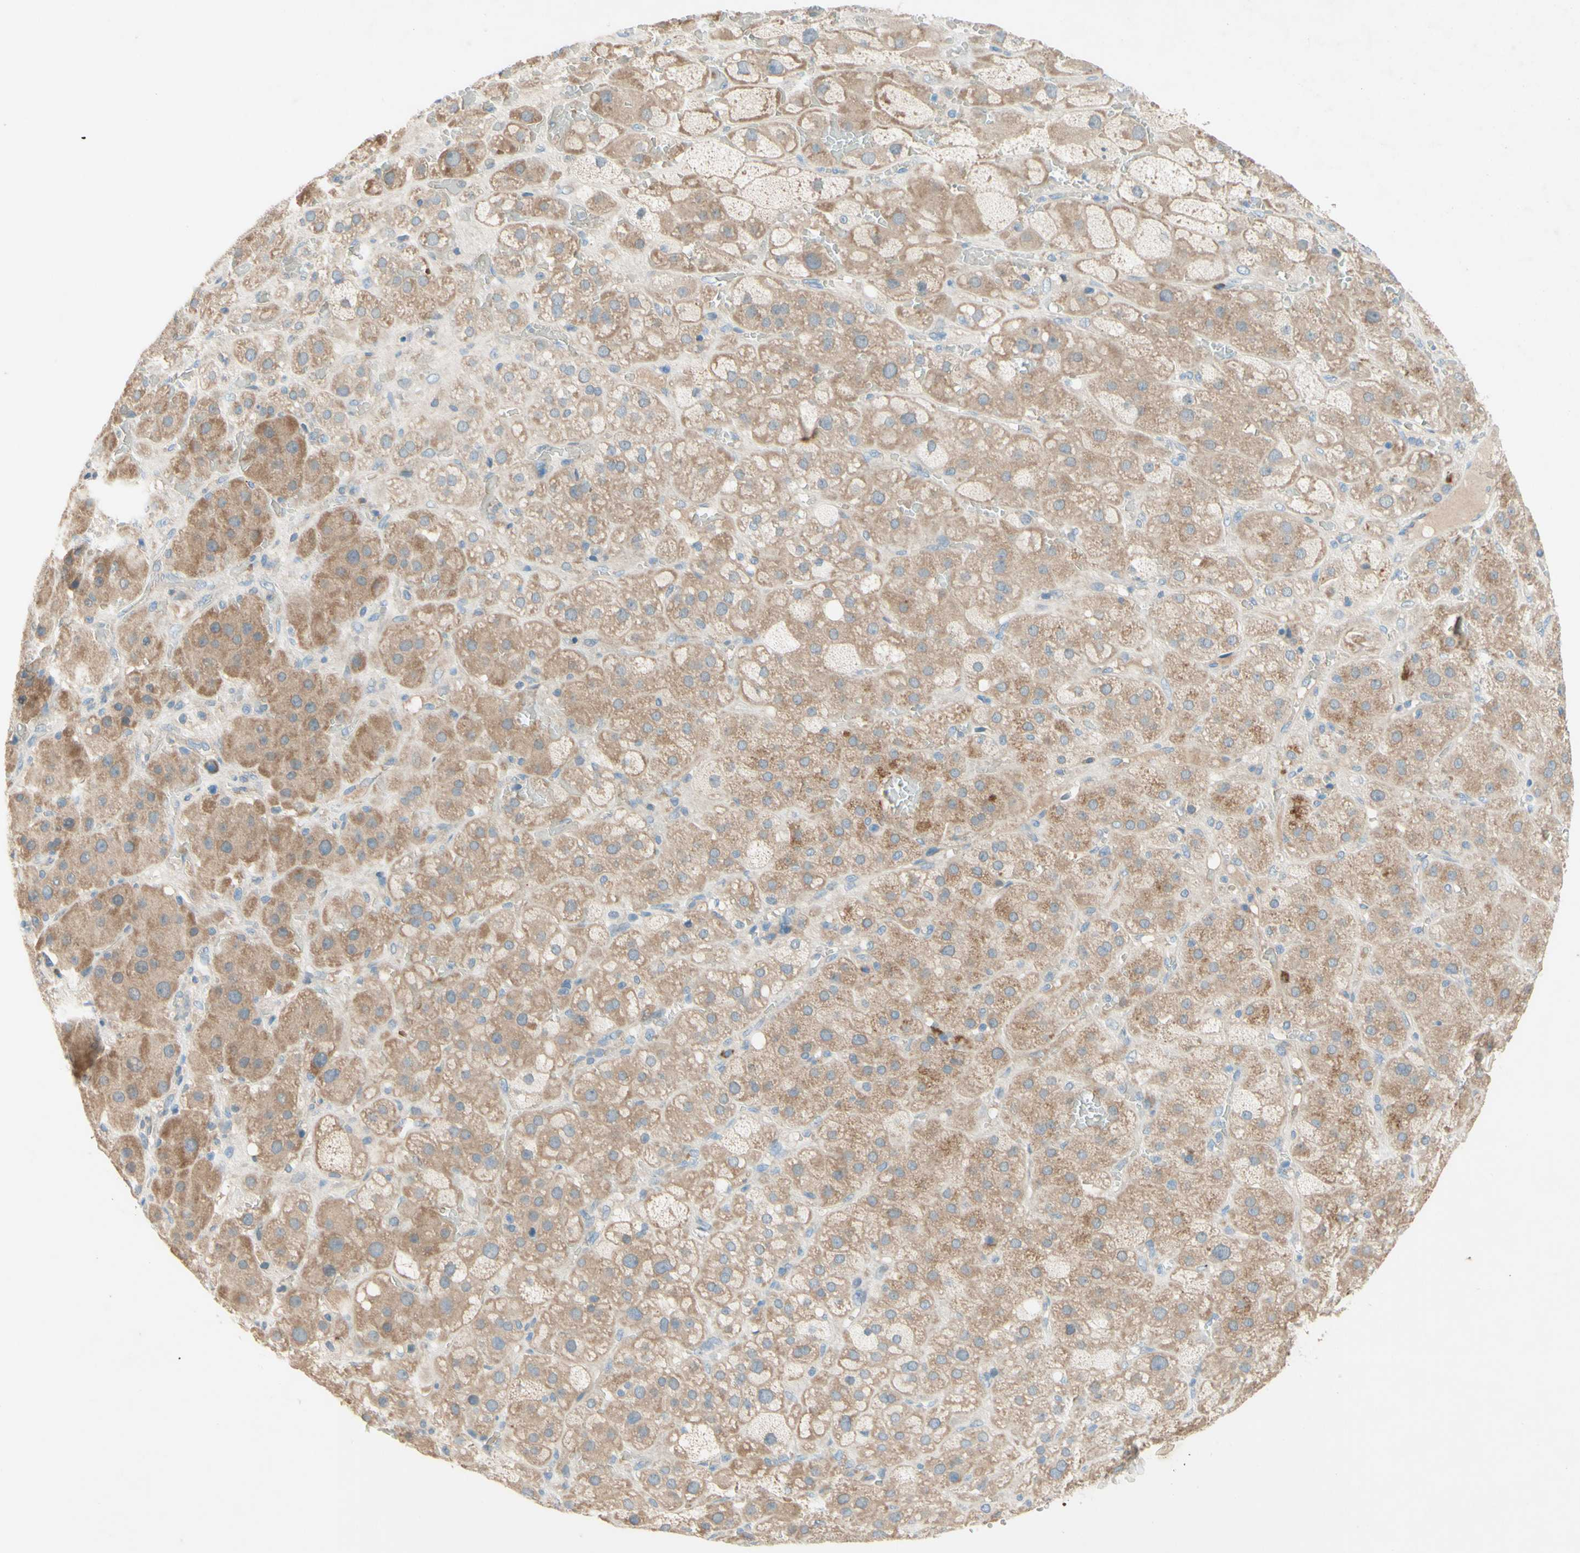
{"staining": {"intensity": "moderate", "quantity": ">75%", "location": "cytoplasmic/membranous"}, "tissue": "adrenal gland", "cell_type": "Glandular cells", "image_type": "normal", "snomed": [{"axis": "morphology", "description": "Normal tissue, NOS"}, {"axis": "topography", "description": "Adrenal gland"}], "caption": "Normal adrenal gland exhibits moderate cytoplasmic/membranous positivity in approximately >75% of glandular cells, visualized by immunohistochemistry.", "gene": "IL2", "patient": {"sex": "female", "age": 47}}